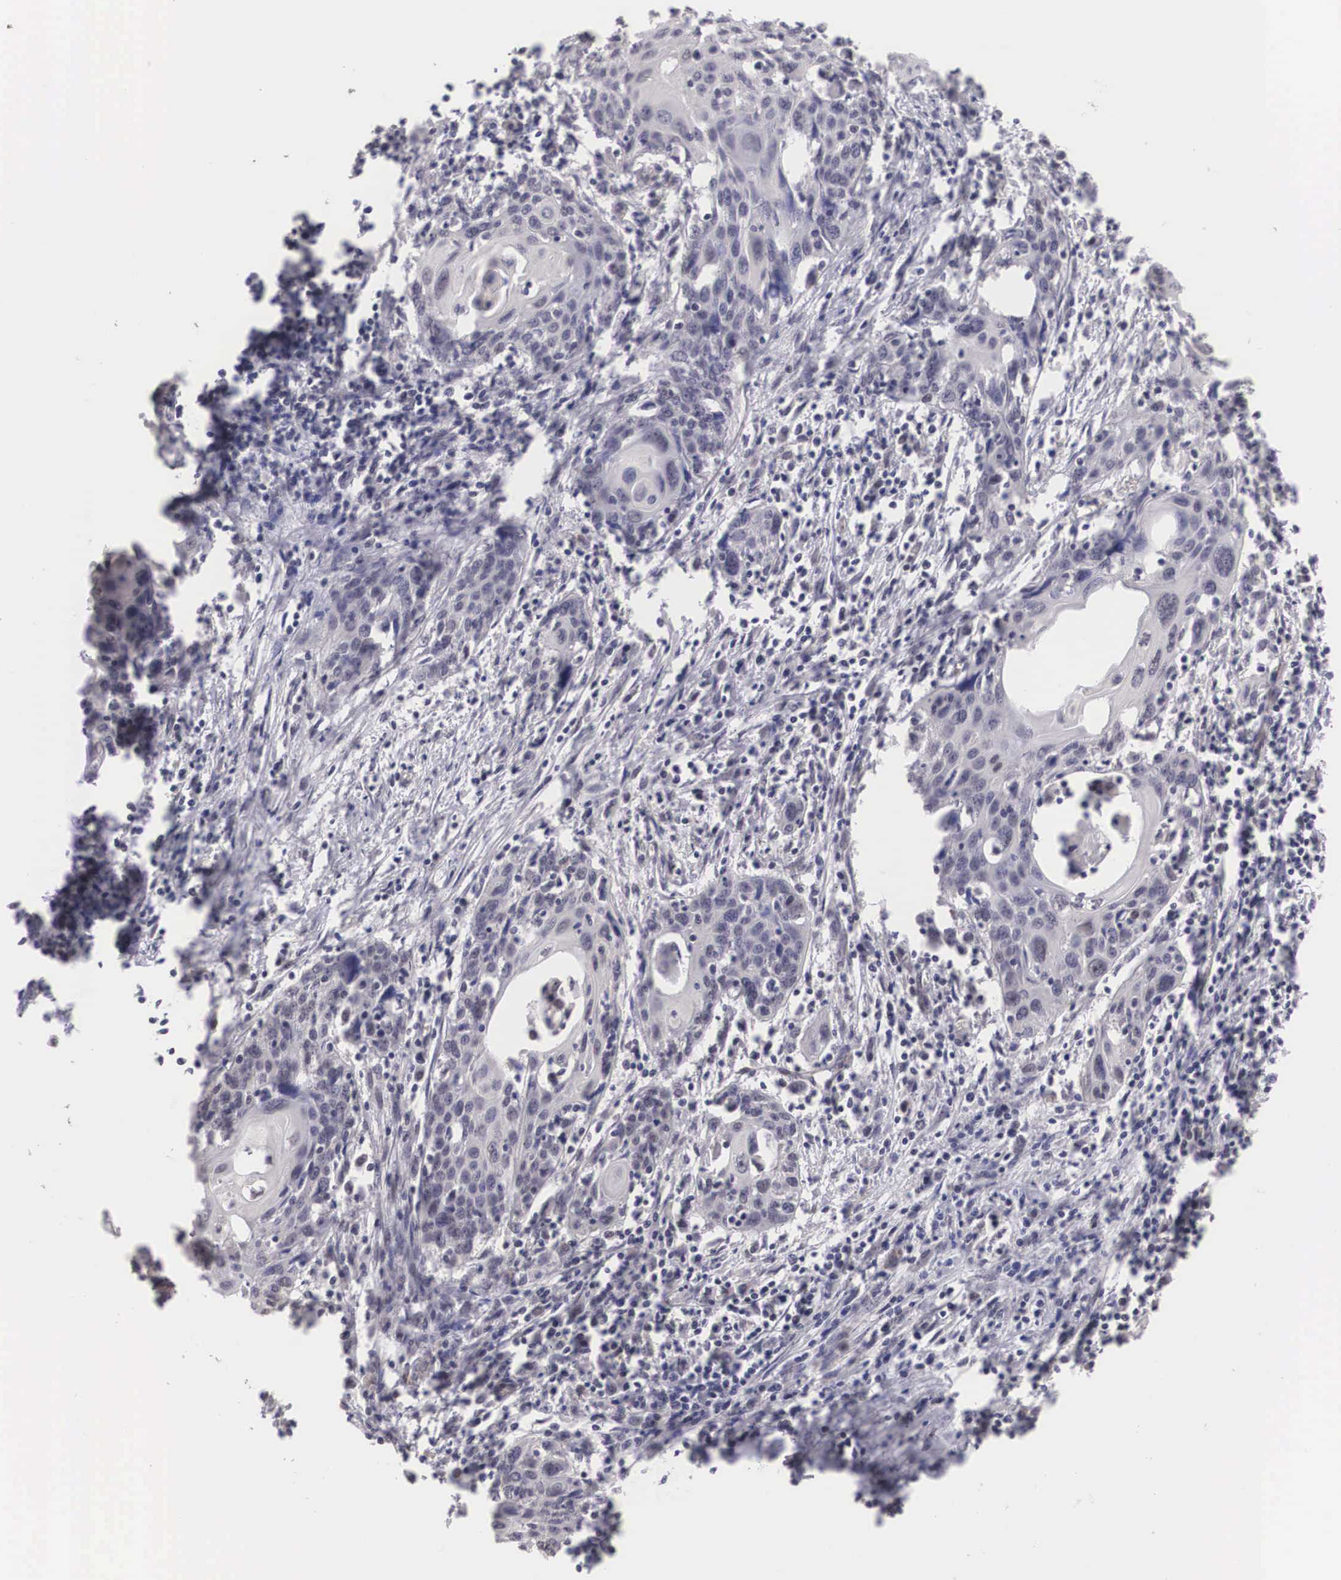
{"staining": {"intensity": "negative", "quantity": "none", "location": "none"}, "tissue": "cervical cancer", "cell_type": "Tumor cells", "image_type": "cancer", "snomed": [{"axis": "morphology", "description": "Squamous cell carcinoma, NOS"}, {"axis": "topography", "description": "Cervix"}], "caption": "A histopathology image of human cervical cancer is negative for staining in tumor cells.", "gene": "MORC2", "patient": {"sex": "female", "age": 54}}